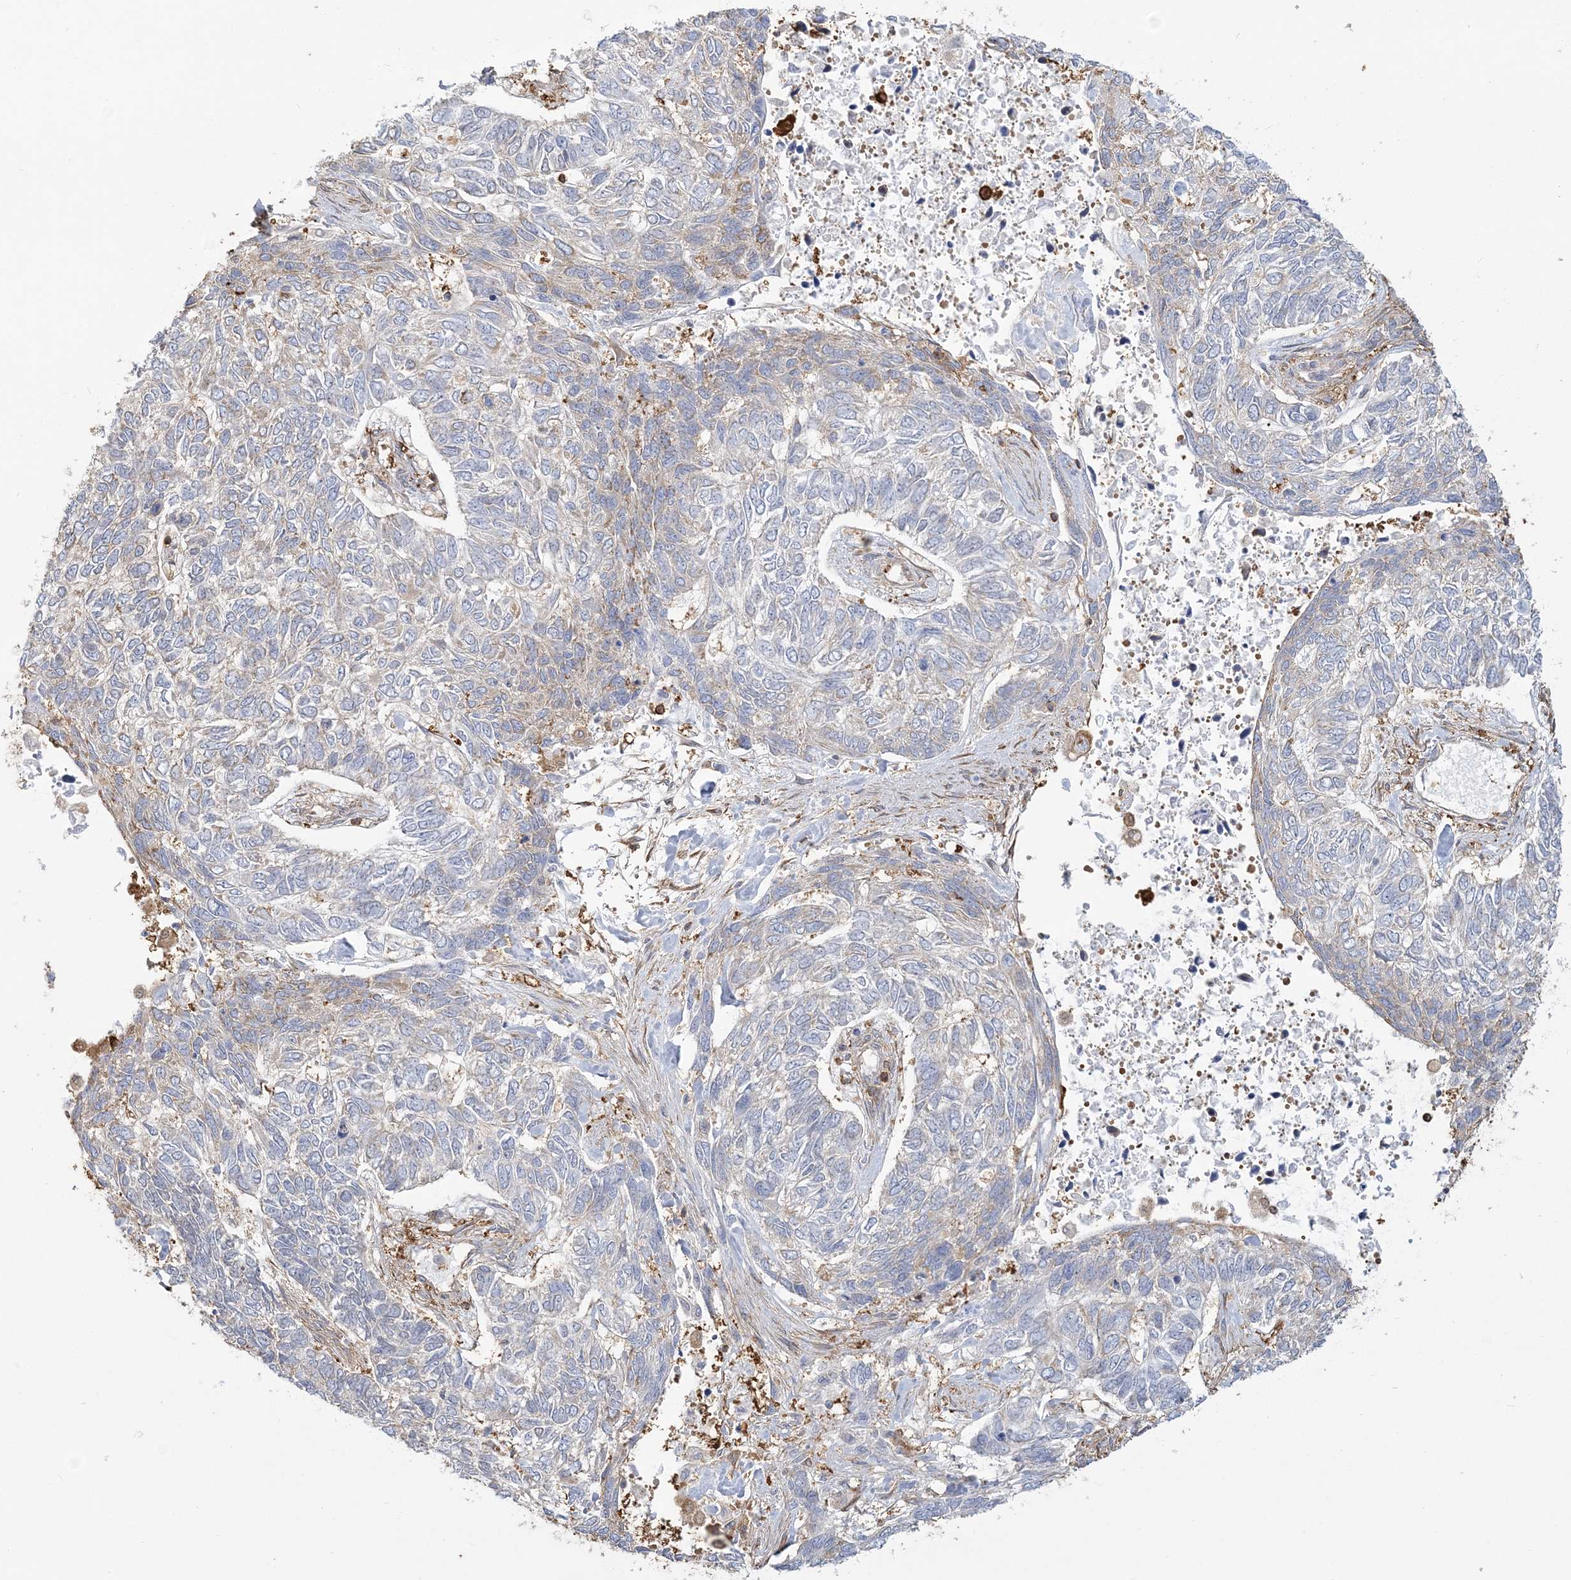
{"staining": {"intensity": "weak", "quantity": "<25%", "location": "cytoplasmic/membranous"}, "tissue": "skin cancer", "cell_type": "Tumor cells", "image_type": "cancer", "snomed": [{"axis": "morphology", "description": "Basal cell carcinoma"}, {"axis": "topography", "description": "Skin"}], "caption": "Immunohistochemistry micrograph of neoplastic tissue: human skin basal cell carcinoma stained with DAB demonstrates no significant protein expression in tumor cells.", "gene": "ANKS1A", "patient": {"sex": "female", "age": 65}}